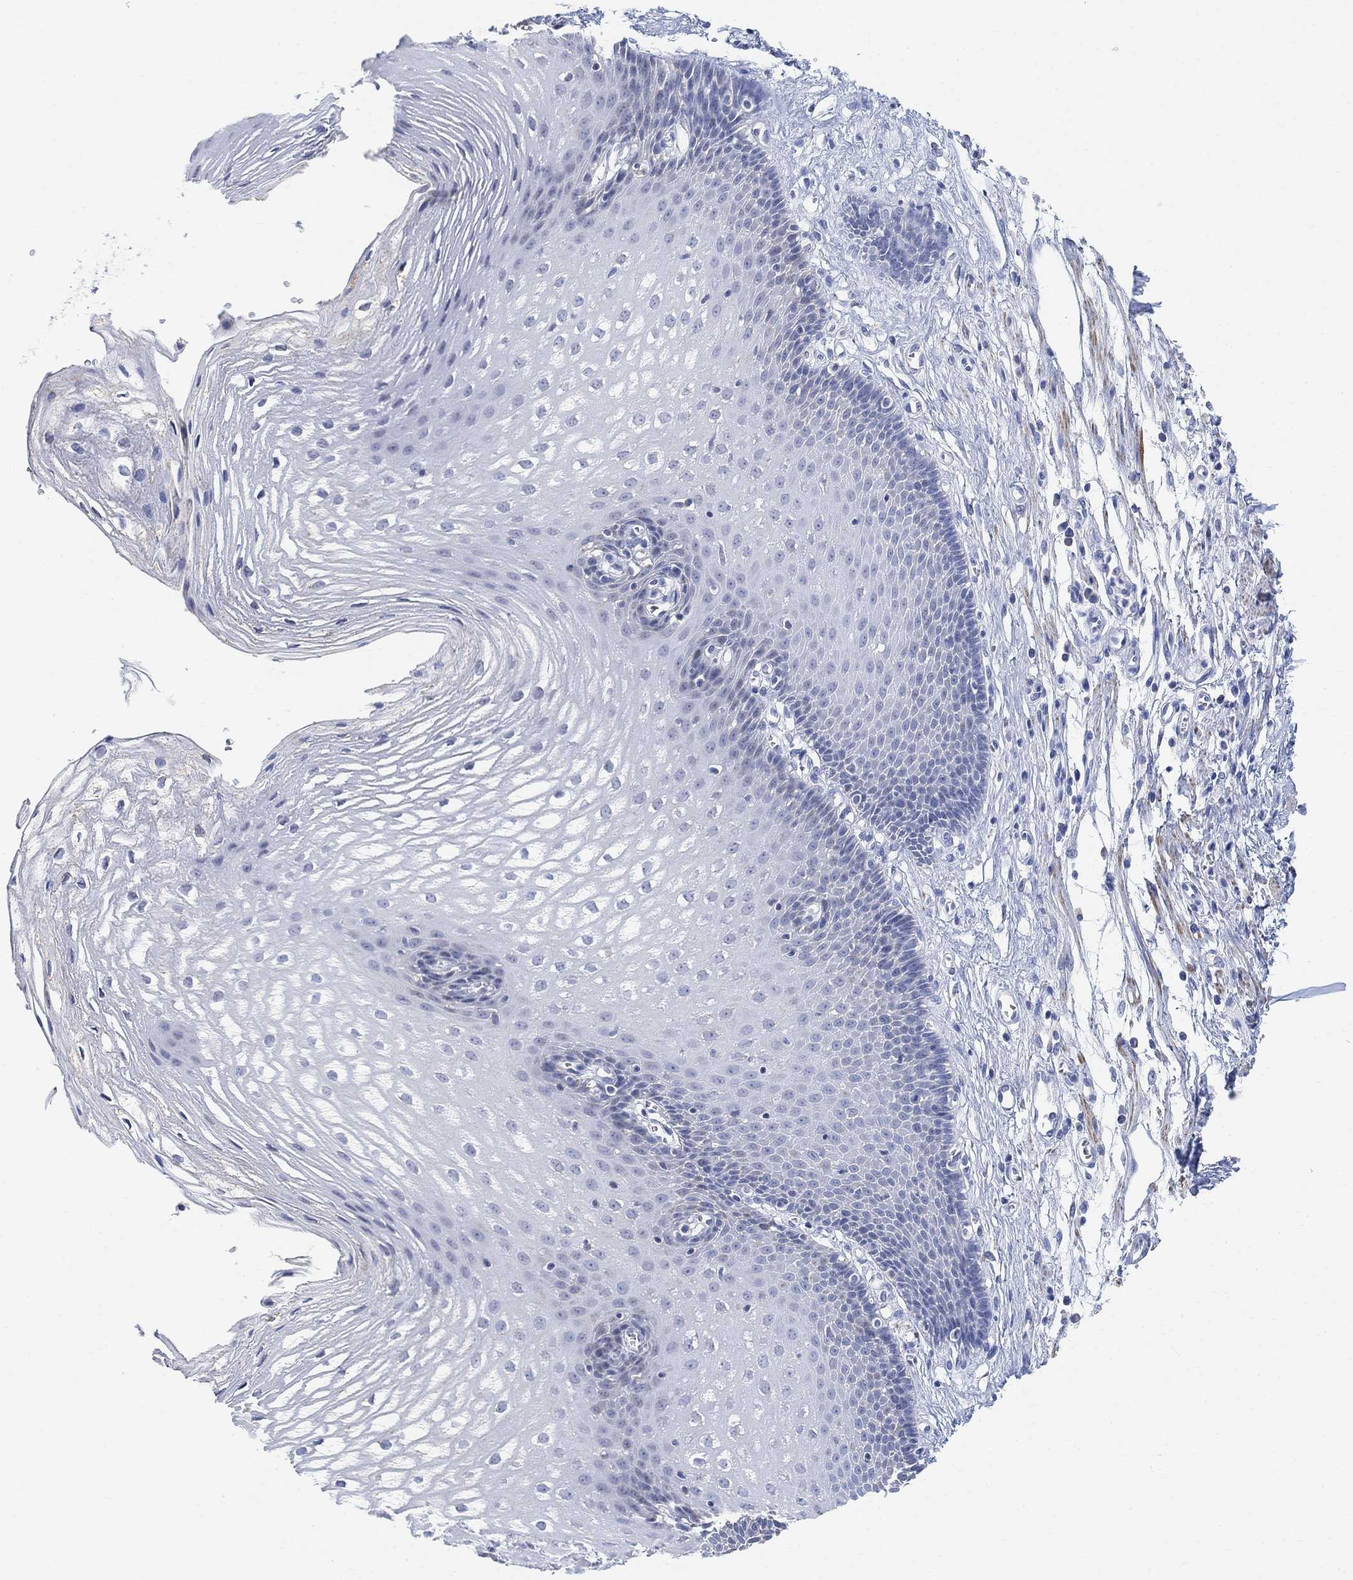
{"staining": {"intensity": "negative", "quantity": "none", "location": "none"}, "tissue": "esophagus", "cell_type": "Squamous epithelial cells", "image_type": "normal", "snomed": [{"axis": "morphology", "description": "Normal tissue, NOS"}, {"axis": "topography", "description": "Esophagus"}], "caption": "Protein analysis of unremarkable esophagus exhibits no significant expression in squamous epithelial cells. (Stains: DAB immunohistochemistry with hematoxylin counter stain, Microscopy: brightfield microscopy at high magnification).", "gene": "SYT12", "patient": {"sex": "male", "age": 72}}